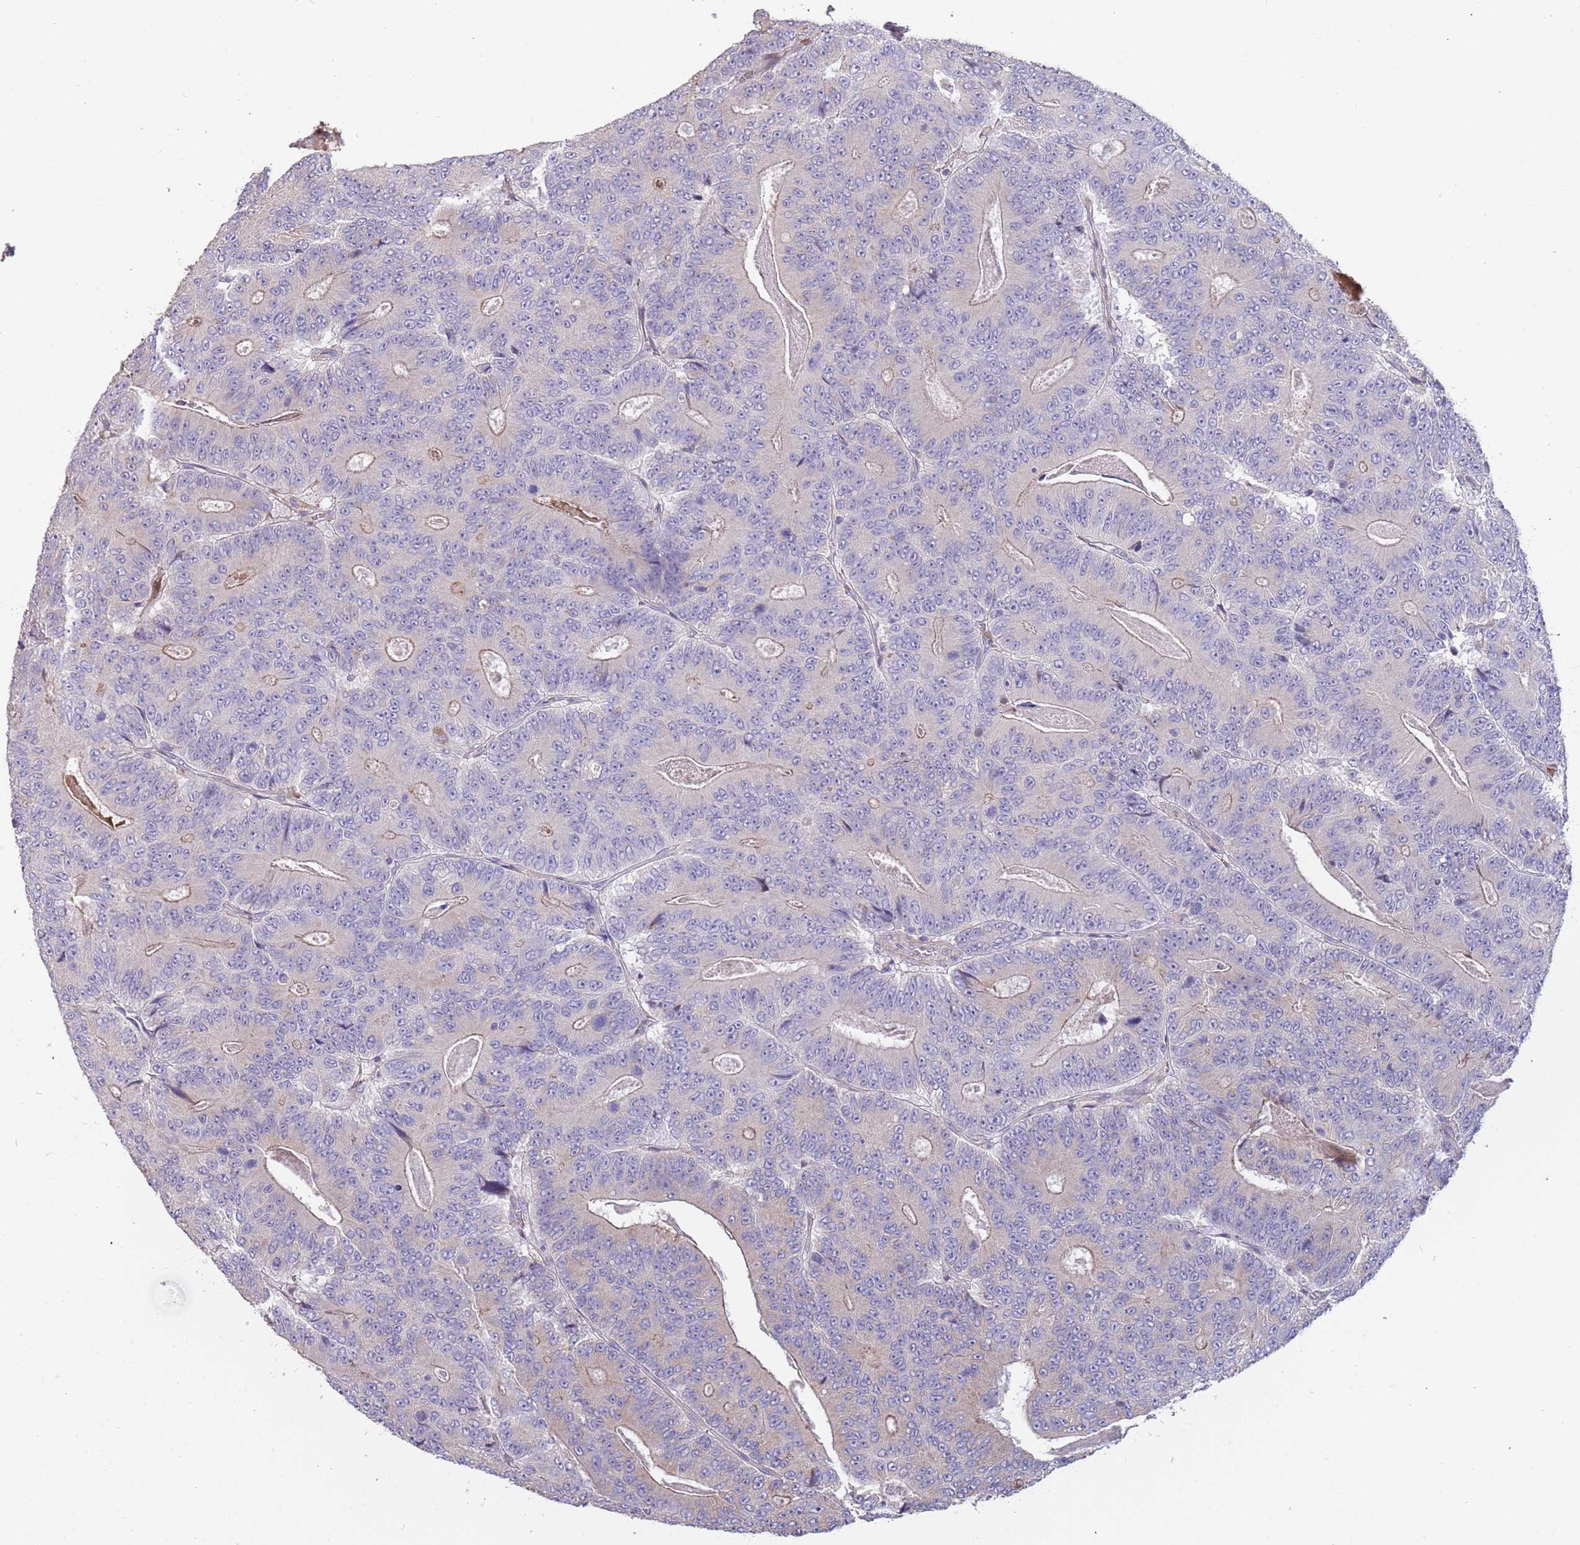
{"staining": {"intensity": "negative", "quantity": "none", "location": "none"}, "tissue": "colorectal cancer", "cell_type": "Tumor cells", "image_type": "cancer", "snomed": [{"axis": "morphology", "description": "Adenocarcinoma, NOS"}, {"axis": "topography", "description": "Colon"}], "caption": "Adenocarcinoma (colorectal) was stained to show a protein in brown. There is no significant staining in tumor cells.", "gene": "SUSD1", "patient": {"sex": "male", "age": 83}}